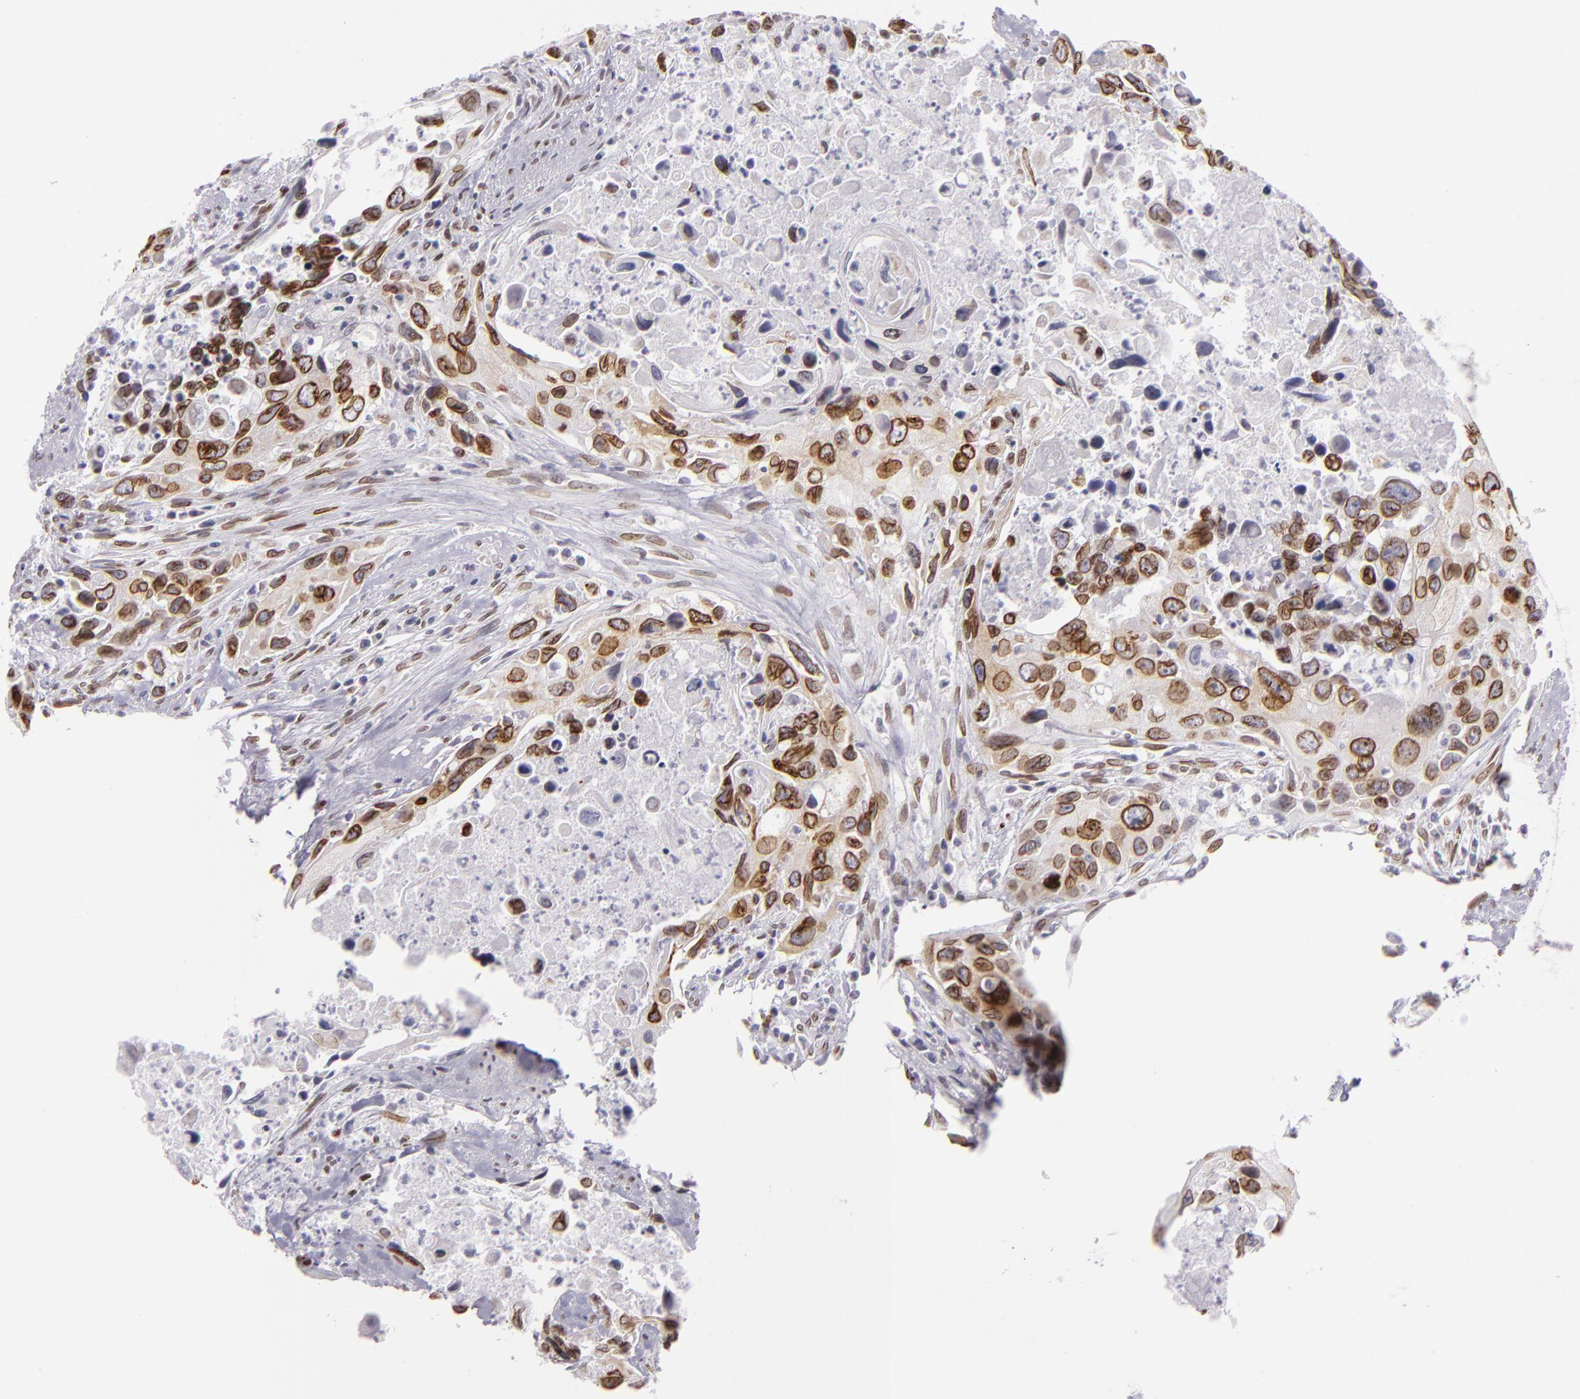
{"staining": {"intensity": "strong", "quantity": ">75%", "location": "nuclear"}, "tissue": "urothelial cancer", "cell_type": "Tumor cells", "image_type": "cancer", "snomed": [{"axis": "morphology", "description": "Urothelial carcinoma, High grade"}, {"axis": "topography", "description": "Urinary bladder"}], "caption": "Urothelial carcinoma (high-grade) stained for a protein (brown) exhibits strong nuclear positive expression in approximately >75% of tumor cells.", "gene": "EMD", "patient": {"sex": "male", "age": 71}}